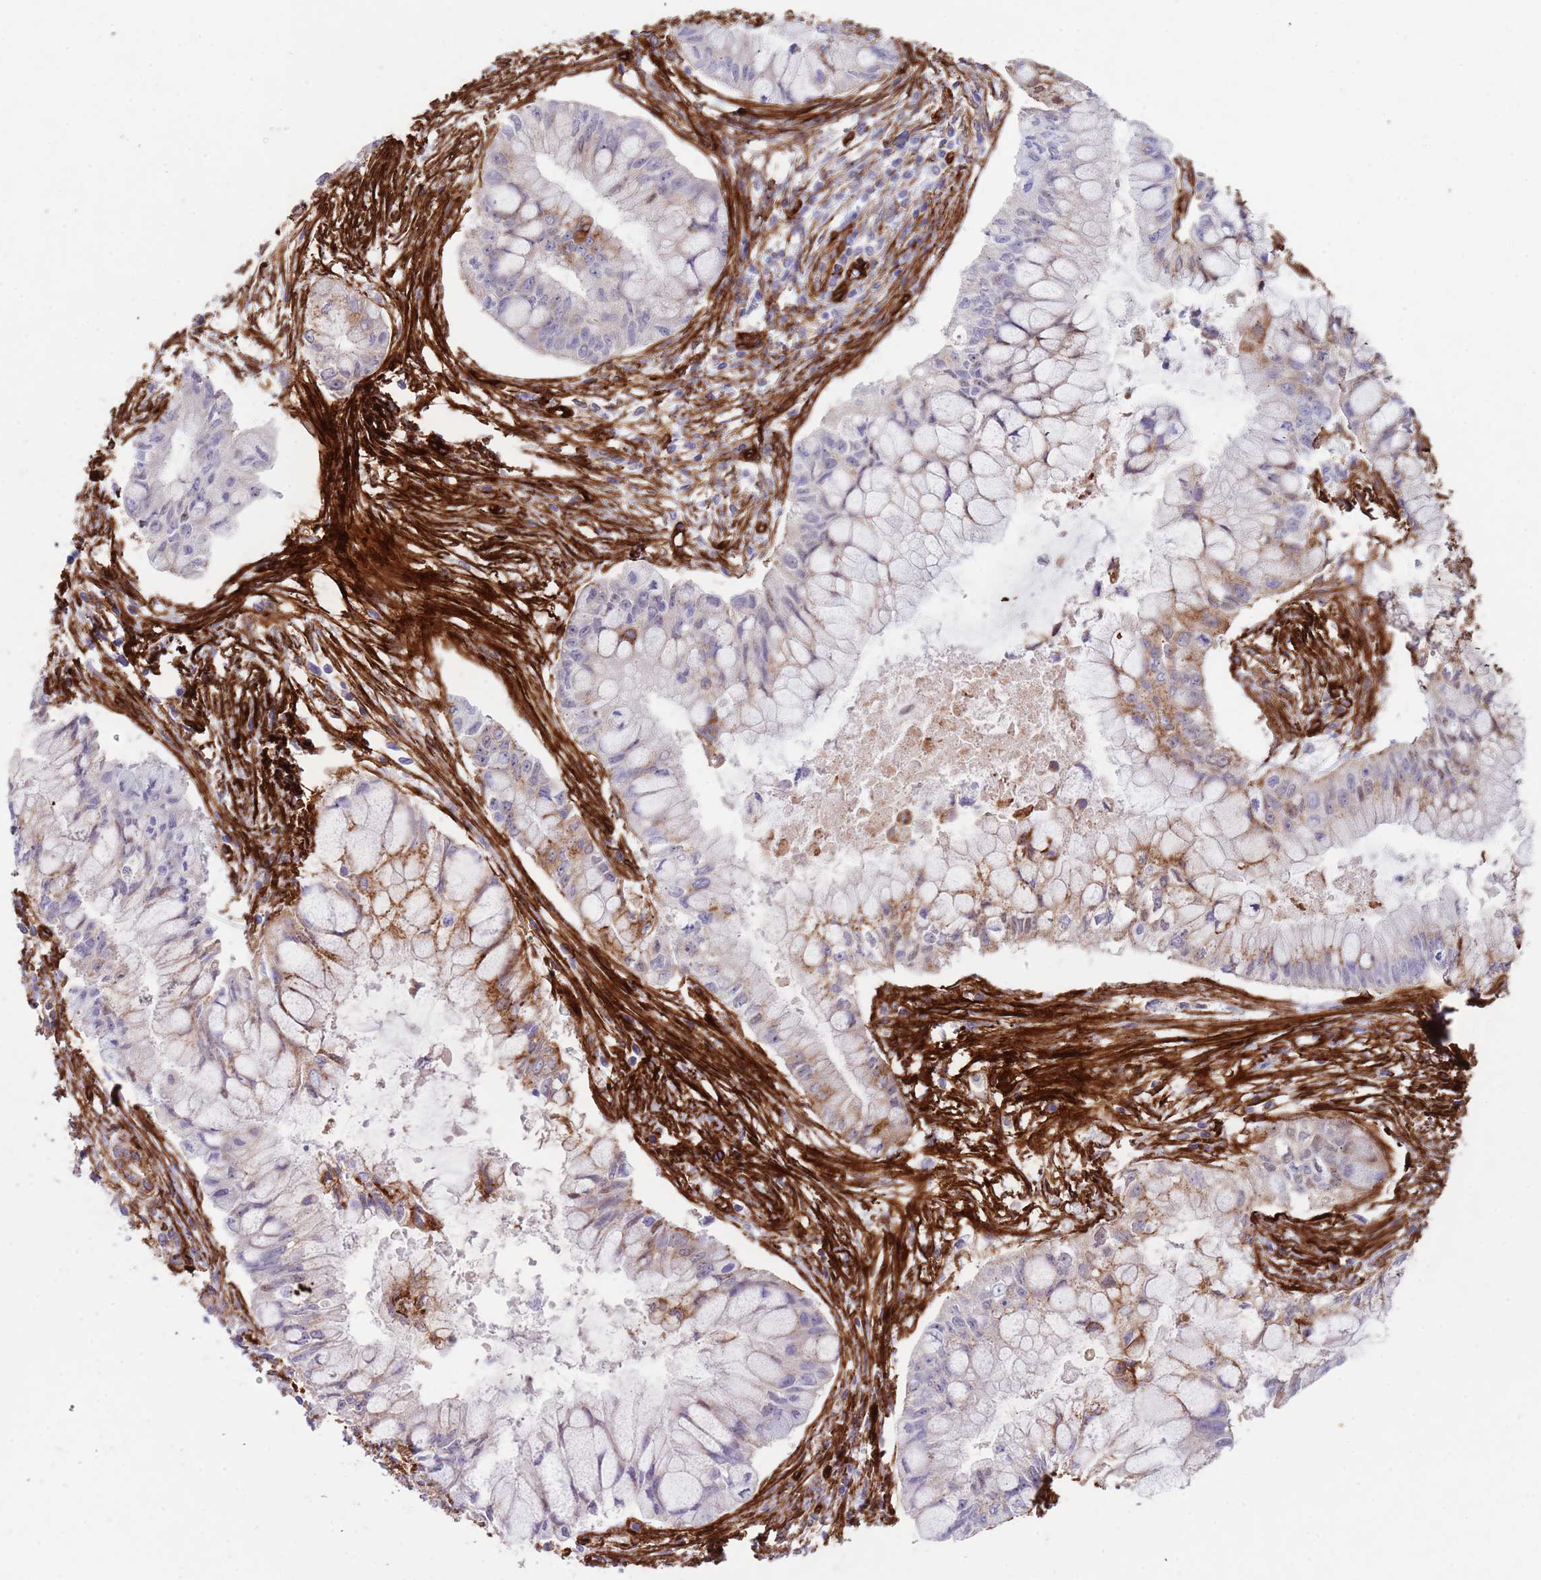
{"staining": {"intensity": "moderate", "quantity": "25%-75%", "location": "cytoplasmic/membranous"}, "tissue": "pancreatic cancer", "cell_type": "Tumor cells", "image_type": "cancer", "snomed": [{"axis": "morphology", "description": "Adenocarcinoma, NOS"}, {"axis": "topography", "description": "Pancreas"}], "caption": "Adenocarcinoma (pancreatic) stained for a protein (brown) displays moderate cytoplasmic/membranous positive staining in about 25%-75% of tumor cells.", "gene": "CAV2", "patient": {"sex": "male", "age": 48}}